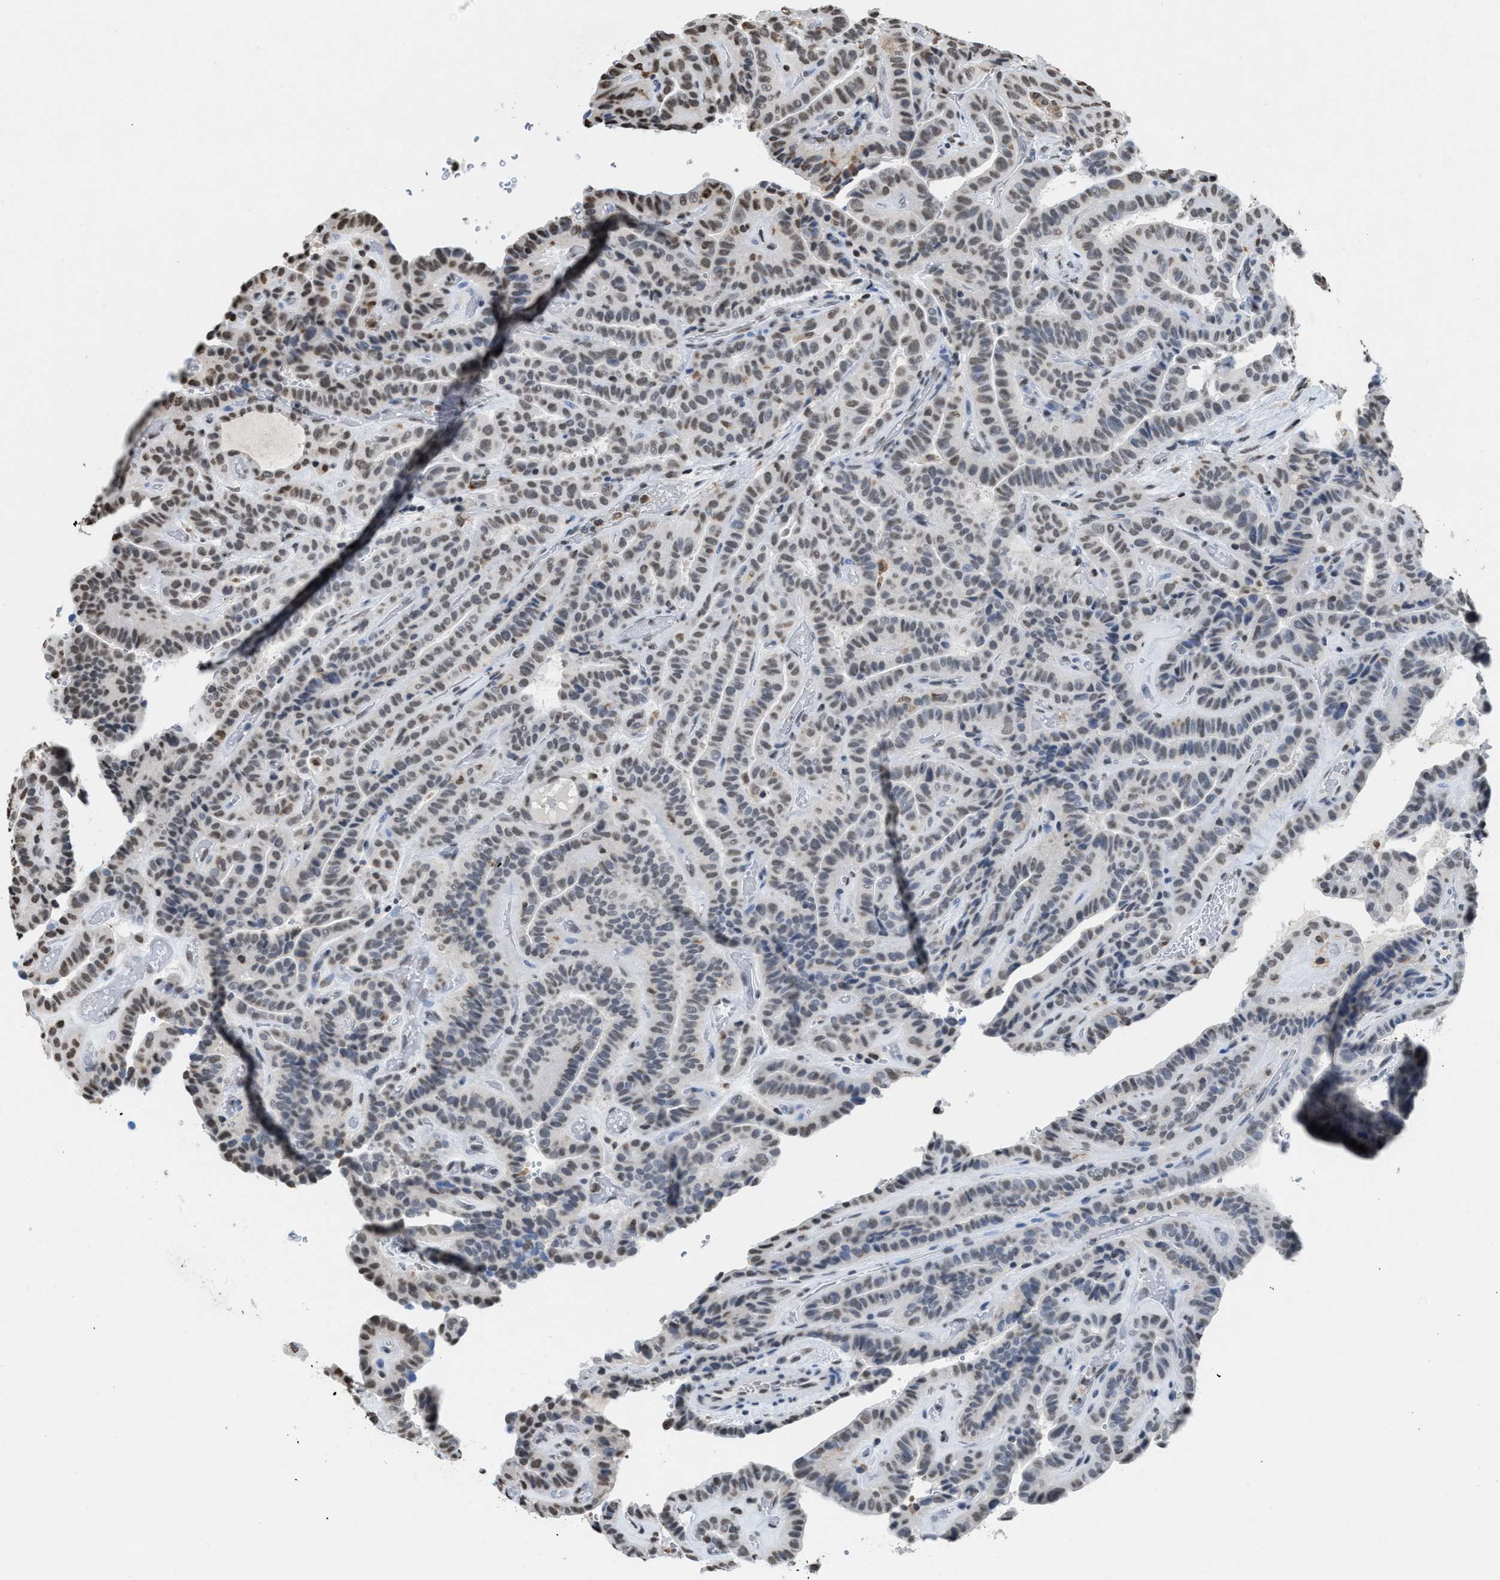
{"staining": {"intensity": "weak", "quantity": "25%-75%", "location": "nuclear"}, "tissue": "thyroid cancer", "cell_type": "Tumor cells", "image_type": "cancer", "snomed": [{"axis": "morphology", "description": "Papillary adenocarcinoma, NOS"}, {"axis": "topography", "description": "Thyroid gland"}], "caption": "High-power microscopy captured an immunohistochemistry (IHC) photomicrograph of thyroid cancer (papillary adenocarcinoma), revealing weak nuclear expression in approximately 25%-75% of tumor cells.", "gene": "NUP88", "patient": {"sex": "male", "age": 77}}